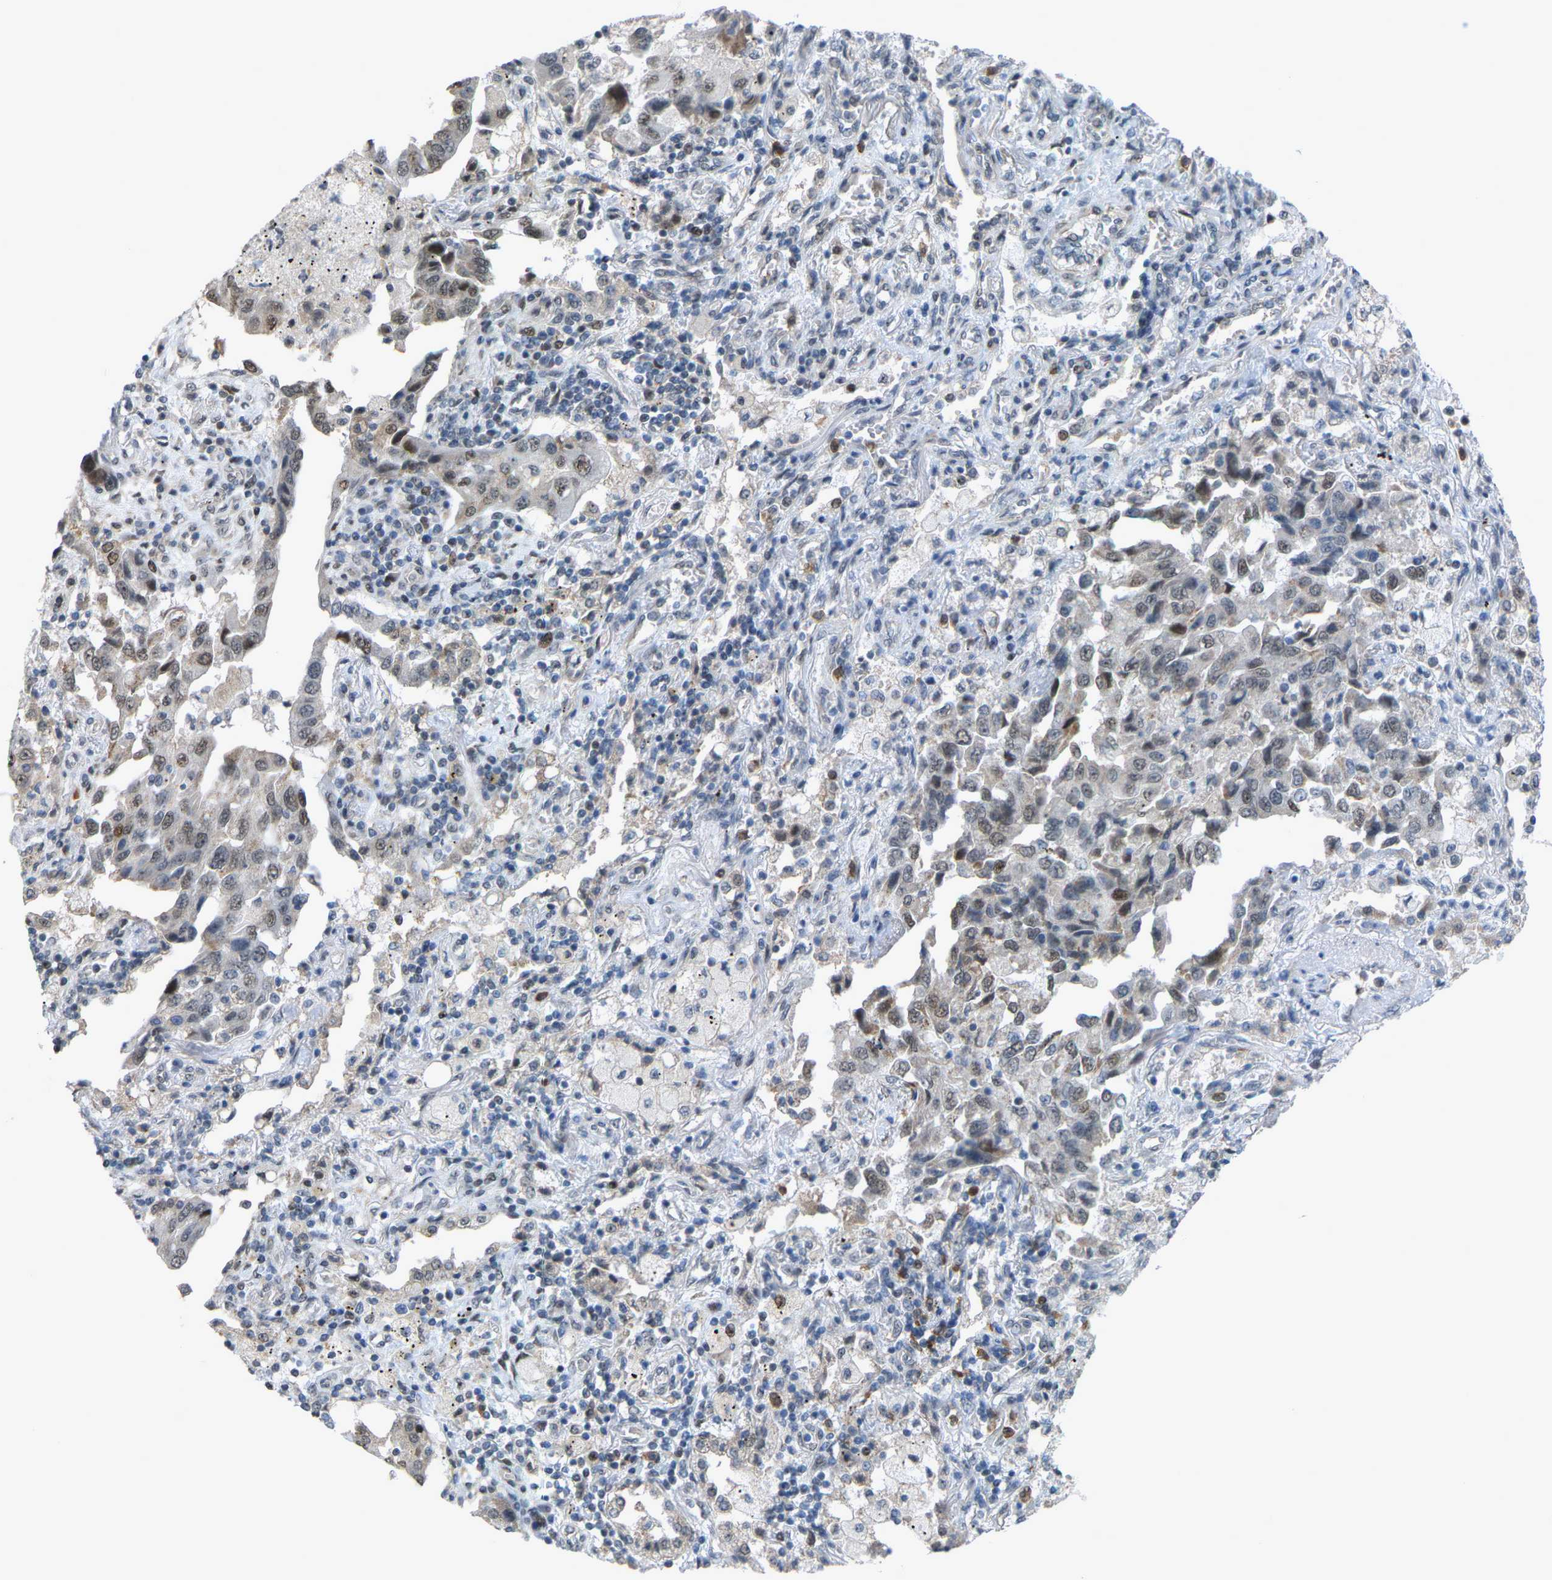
{"staining": {"intensity": "negative", "quantity": "none", "location": "none"}, "tissue": "lung cancer", "cell_type": "Tumor cells", "image_type": "cancer", "snomed": [{"axis": "morphology", "description": "Adenocarcinoma, NOS"}, {"axis": "topography", "description": "Lung"}], "caption": "IHC micrograph of neoplastic tissue: human lung adenocarcinoma stained with DAB (3,3'-diaminobenzidine) shows no significant protein expression in tumor cells.", "gene": "CROT", "patient": {"sex": "female", "age": 65}}